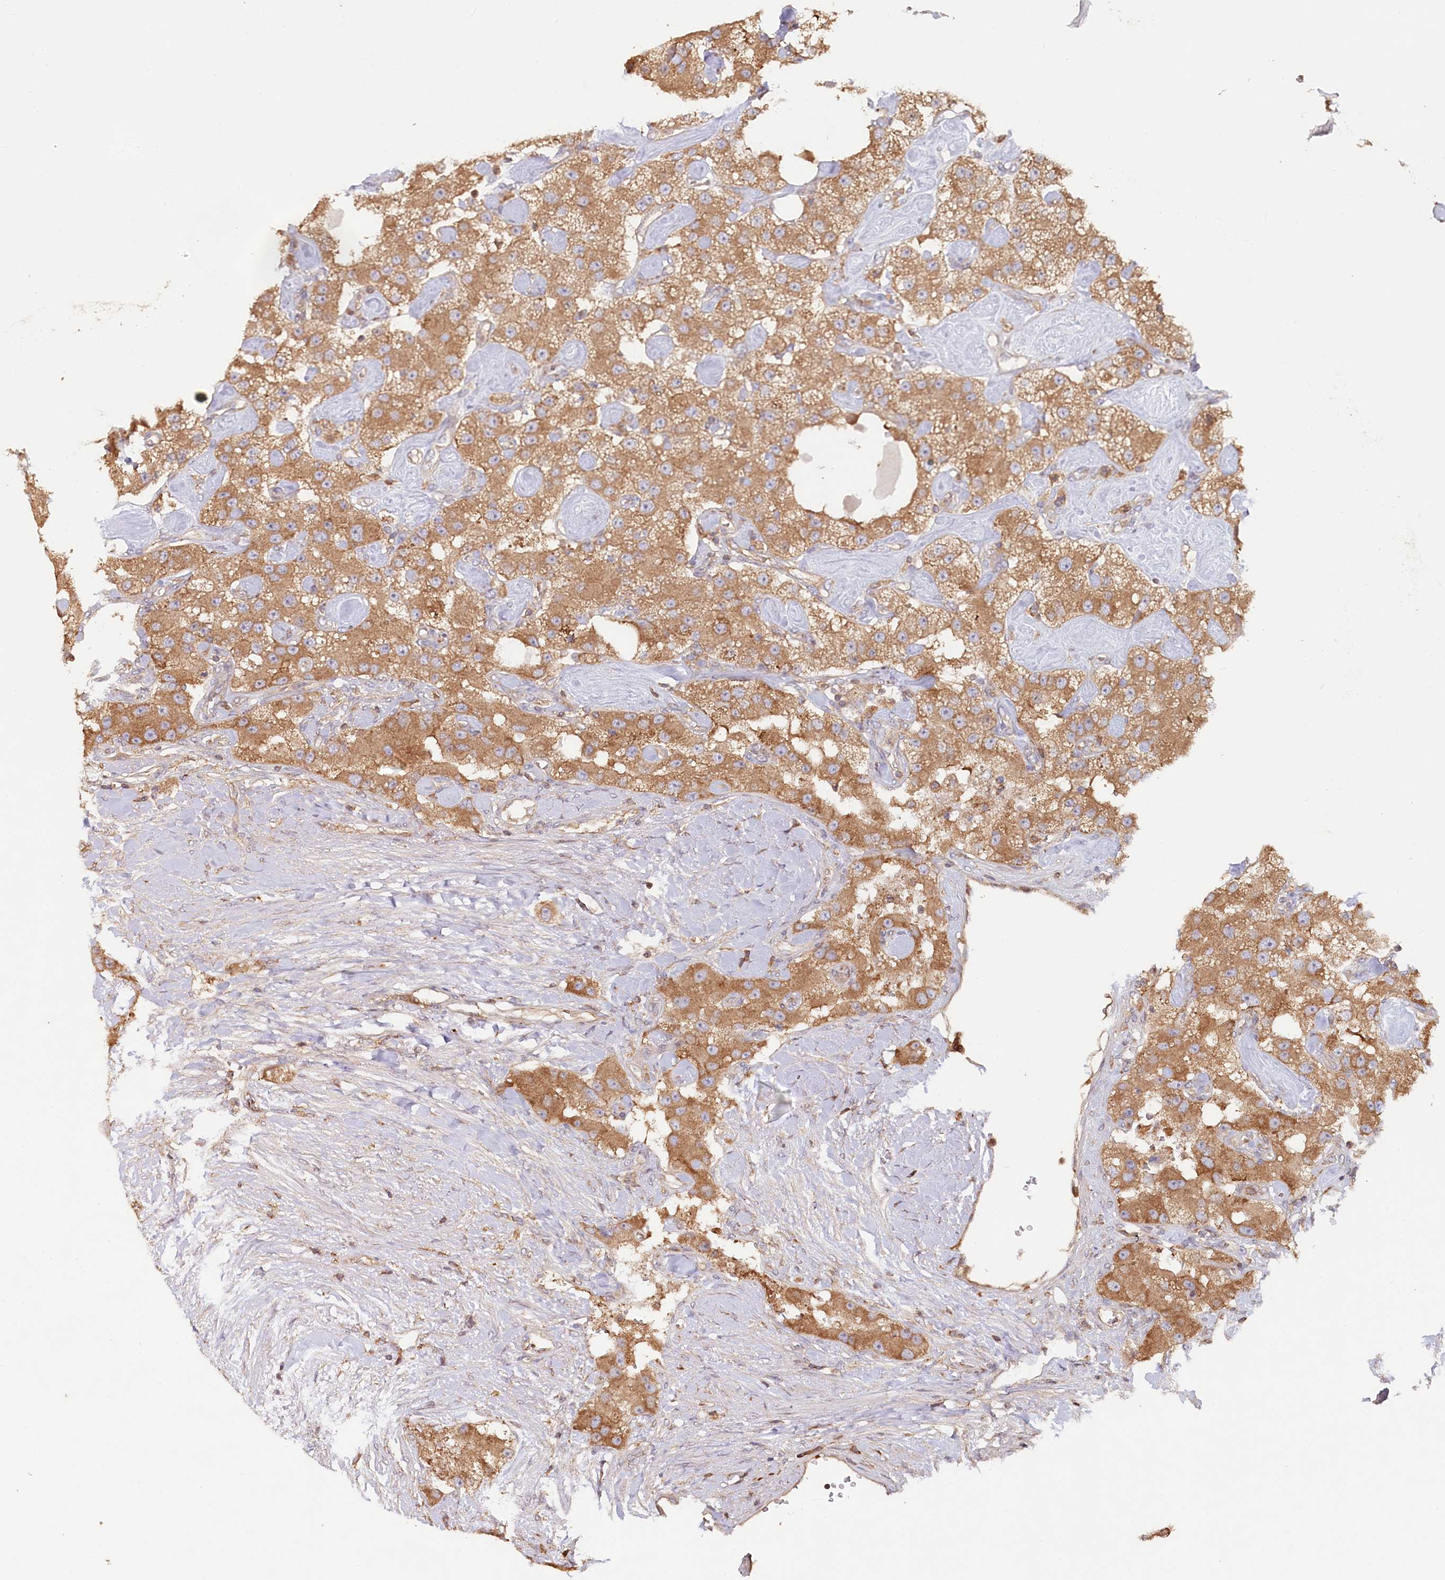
{"staining": {"intensity": "moderate", "quantity": ">75%", "location": "cytoplasmic/membranous"}, "tissue": "carcinoid", "cell_type": "Tumor cells", "image_type": "cancer", "snomed": [{"axis": "morphology", "description": "Carcinoid, malignant, NOS"}, {"axis": "topography", "description": "Pancreas"}], "caption": "Immunohistochemistry (IHC) image of neoplastic tissue: carcinoid stained using IHC shows medium levels of moderate protein expression localized specifically in the cytoplasmic/membranous of tumor cells, appearing as a cytoplasmic/membranous brown color.", "gene": "HAL", "patient": {"sex": "male", "age": 41}}